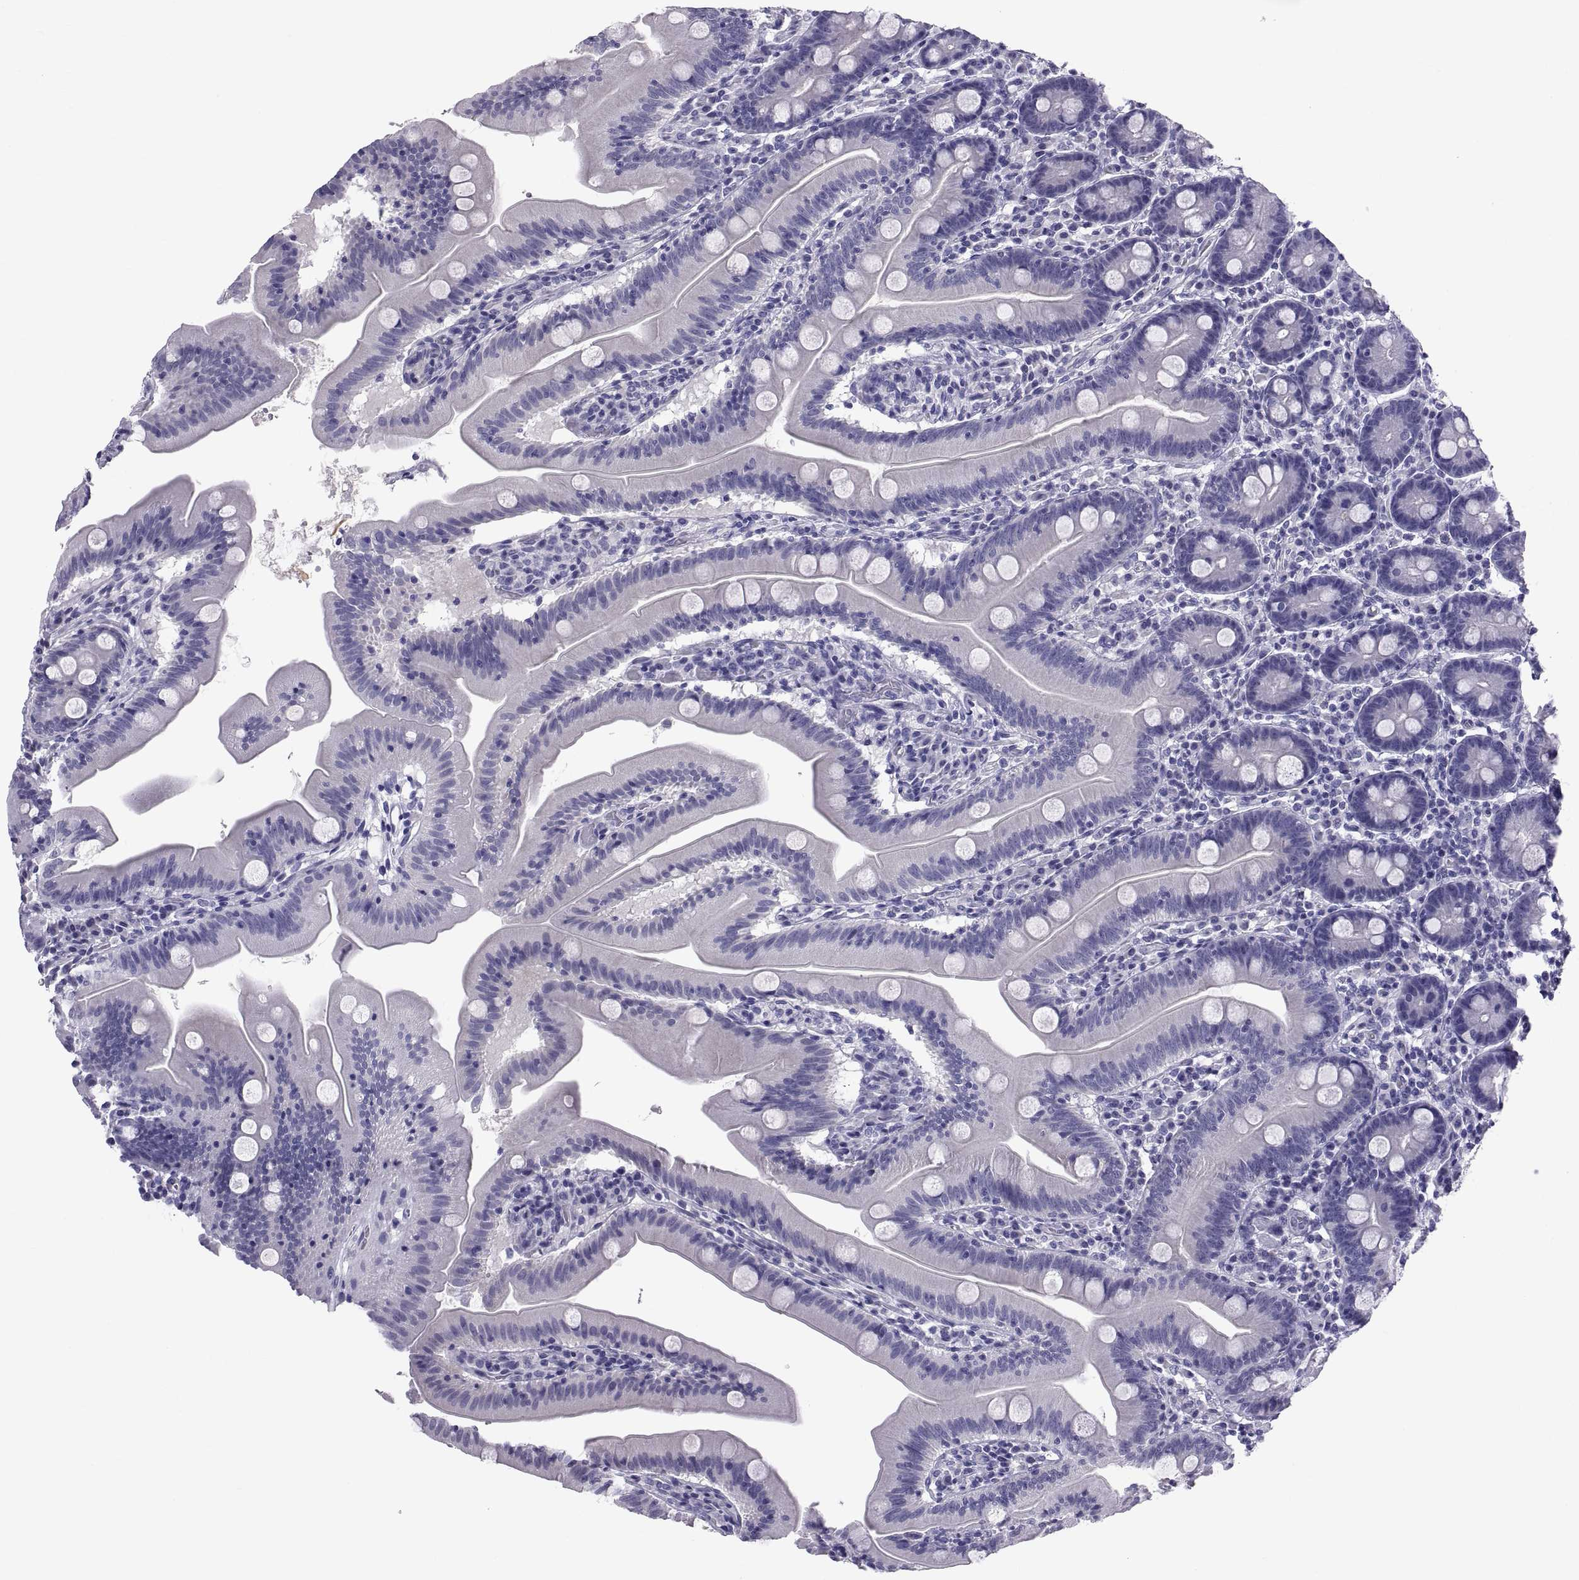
{"staining": {"intensity": "negative", "quantity": "none", "location": "none"}, "tissue": "small intestine", "cell_type": "Glandular cells", "image_type": "normal", "snomed": [{"axis": "morphology", "description": "Normal tissue, NOS"}, {"axis": "topography", "description": "Small intestine"}], "caption": "The photomicrograph demonstrates no significant expression in glandular cells of small intestine. (Brightfield microscopy of DAB immunohistochemistry (IHC) at high magnification).", "gene": "RNASE12", "patient": {"sex": "male", "age": 37}}